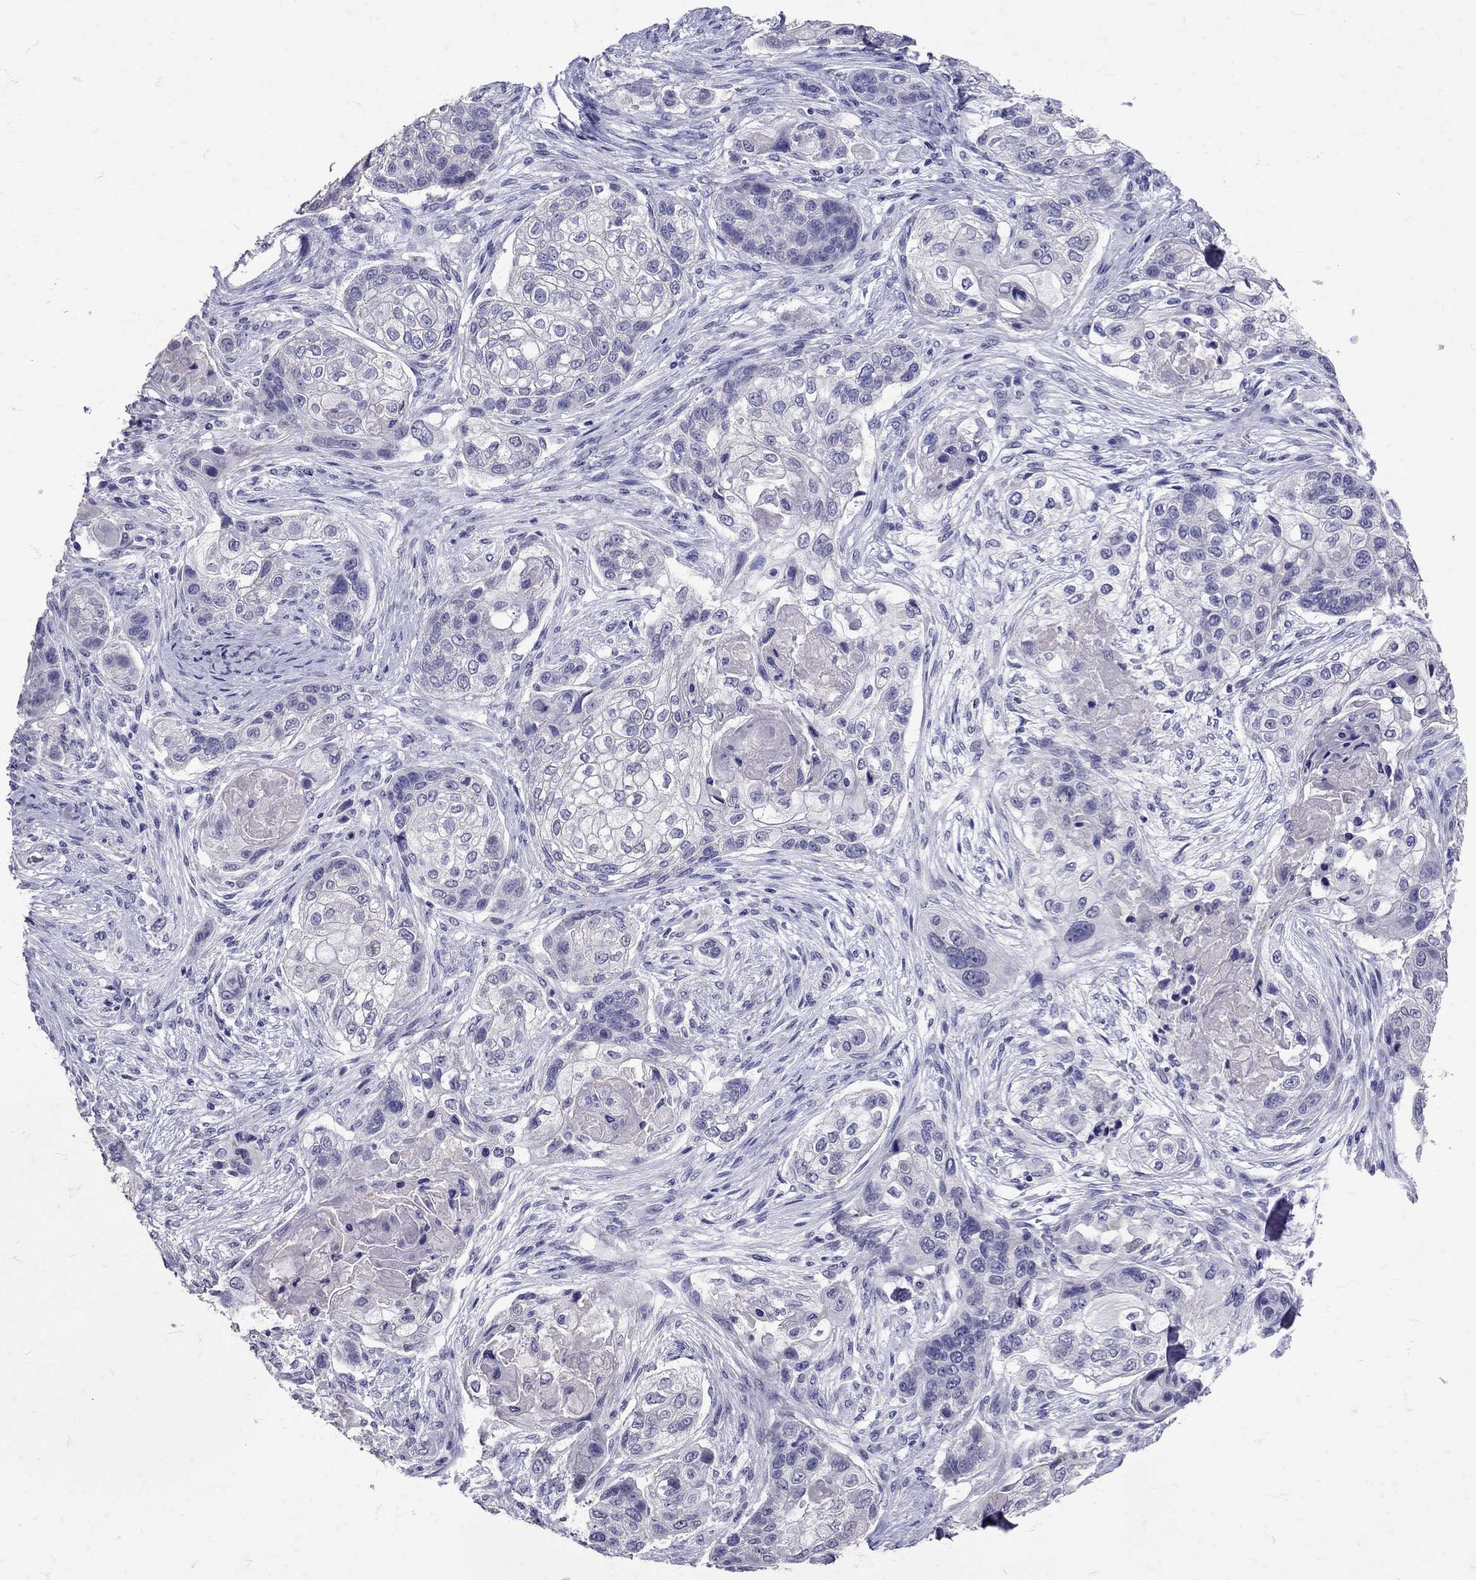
{"staining": {"intensity": "negative", "quantity": "none", "location": "none"}, "tissue": "lung cancer", "cell_type": "Tumor cells", "image_type": "cancer", "snomed": [{"axis": "morphology", "description": "Squamous cell carcinoma, NOS"}, {"axis": "topography", "description": "Lung"}], "caption": "A high-resolution image shows IHC staining of squamous cell carcinoma (lung), which displays no significant positivity in tumor cells.", "gene": "SST", "patient": {"sex": "male", "age": 69}}